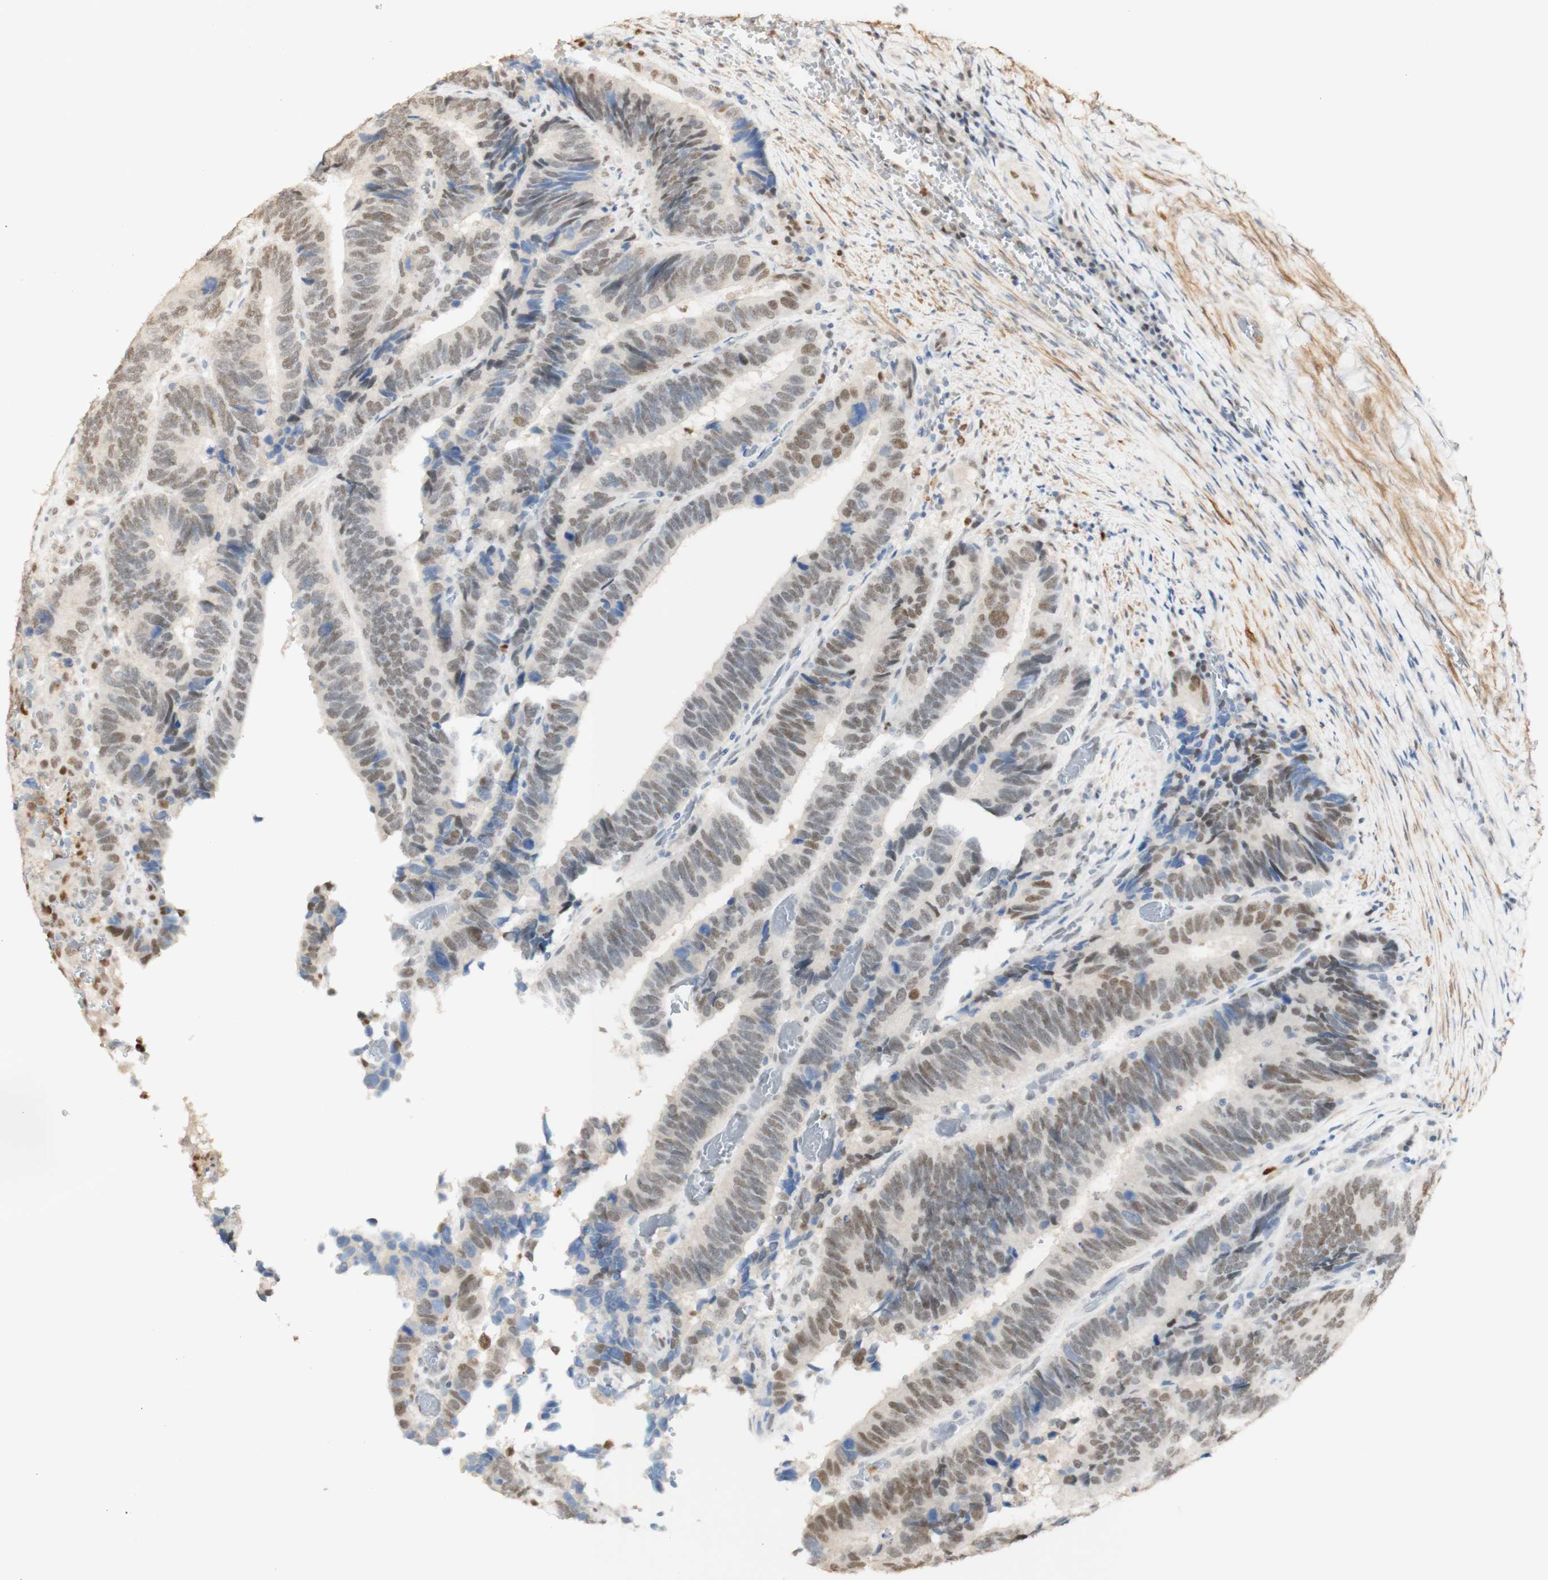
{"staining": {"intensity": "weak", "quantity": "25%-75%", "location": "nuclear"}, "tissue": "colorectal cancer", "cell_type": "Tumor cells", "image_type": "cancer", "snomed": [{"axis": "morphology", "description": "Adenocarcinoma, NOS"}, {"axis": "topography", "description": "Colon"}], "caption": "Approximately 25%-75% of tumor cells in human colorectal cancer display weak nuclear protein expression as visualized by brown immunohistochemical staining.", "gene": "MAP3K4", "patient": {"sex": "male", "age": 72}}